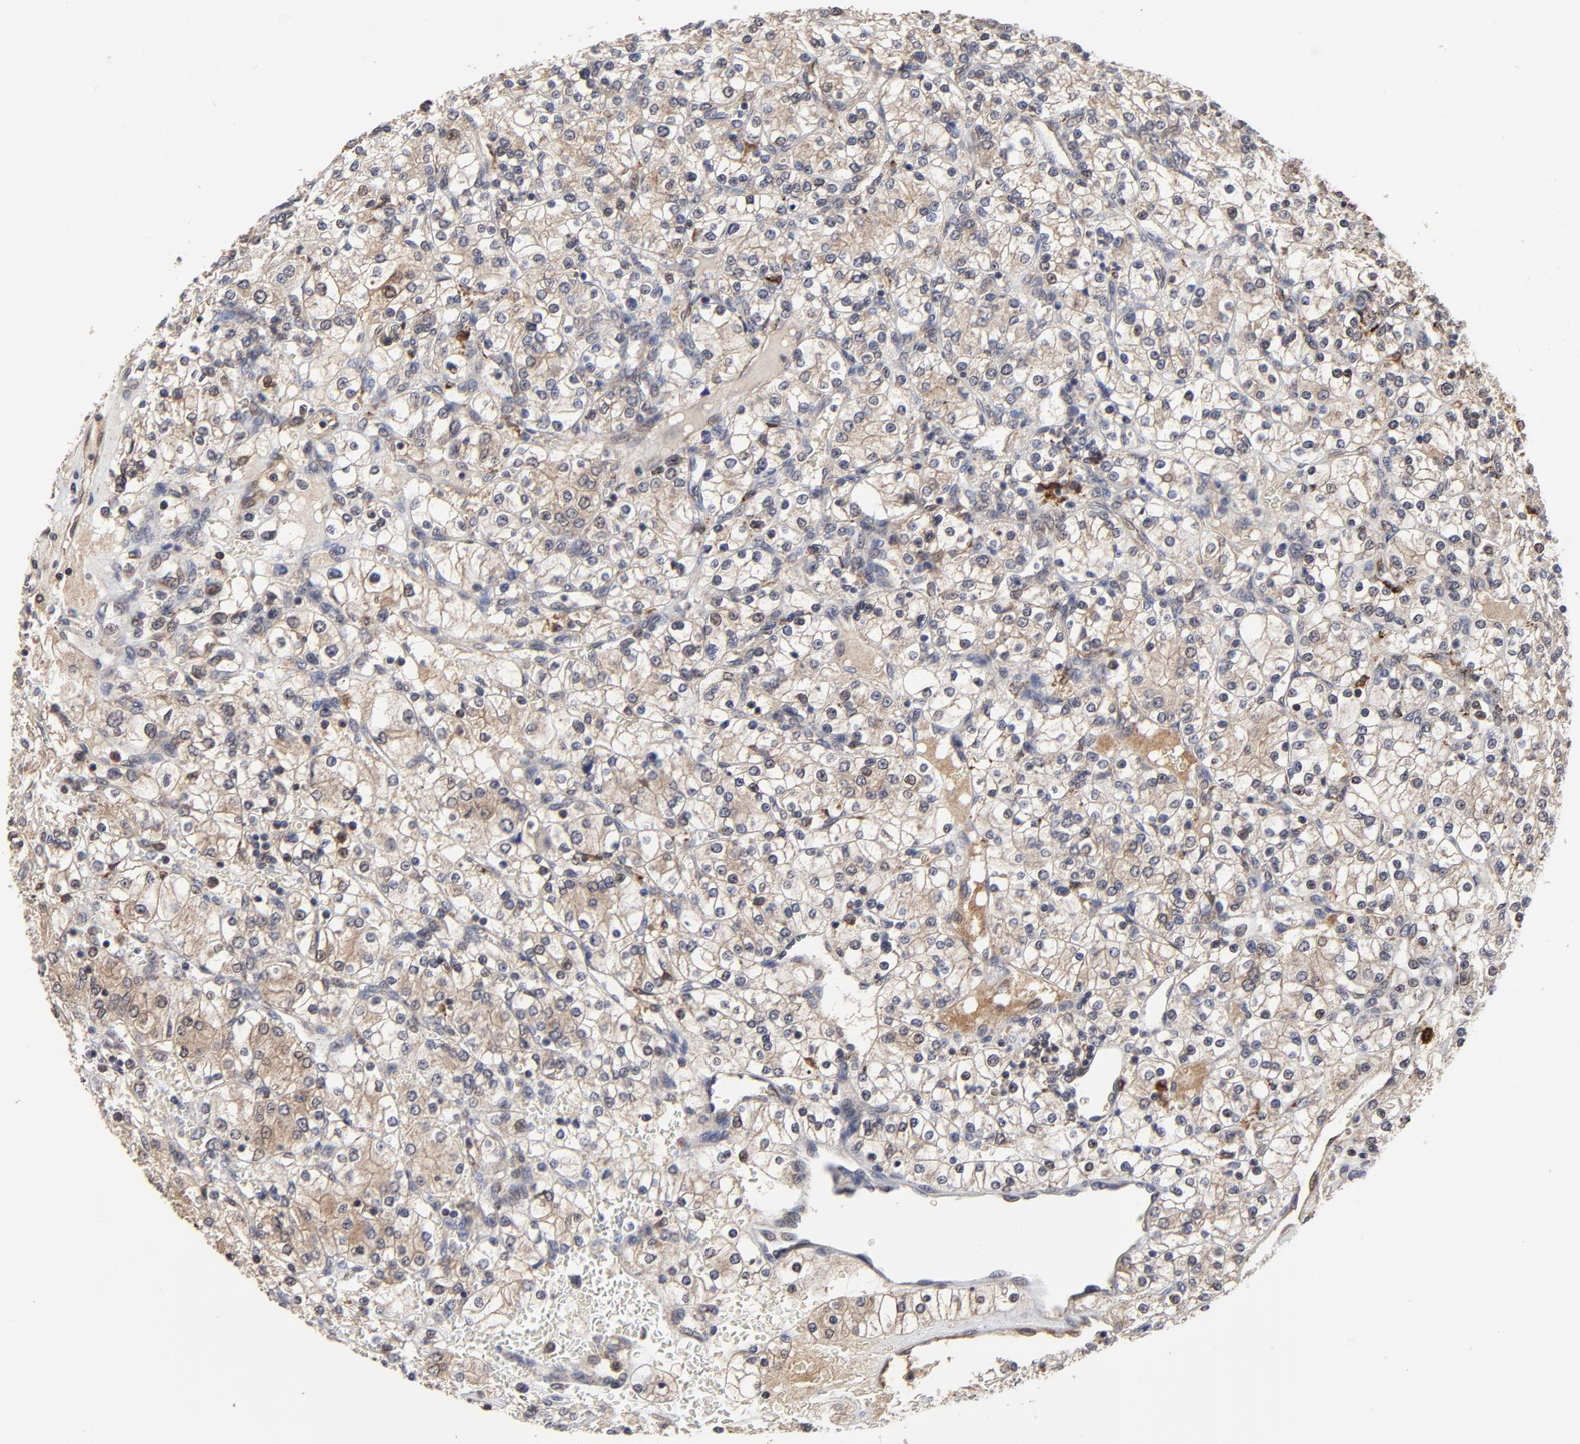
{"staining": {"intensity": "weak", "quantity": "25%-75%", "location": "cytoplasmic/membranous"}, "tissue": "renal cancer", "cell_type": "Tumor cells", "image_type": "cancer", "snomed": [{"axis": "morphology", "description": "Adenocarcinoma, NOS"}, {"axis": "topography", "description": "Kidney"}], "caption": "Protein expression analysis of human renal adenocarcinoma reveals weak cytoplasmic/membranous positivity in approximately 25%-75% of tumor cells.", "gene": "LGALS3", "patient": {"sex": "female", "age": 62}}